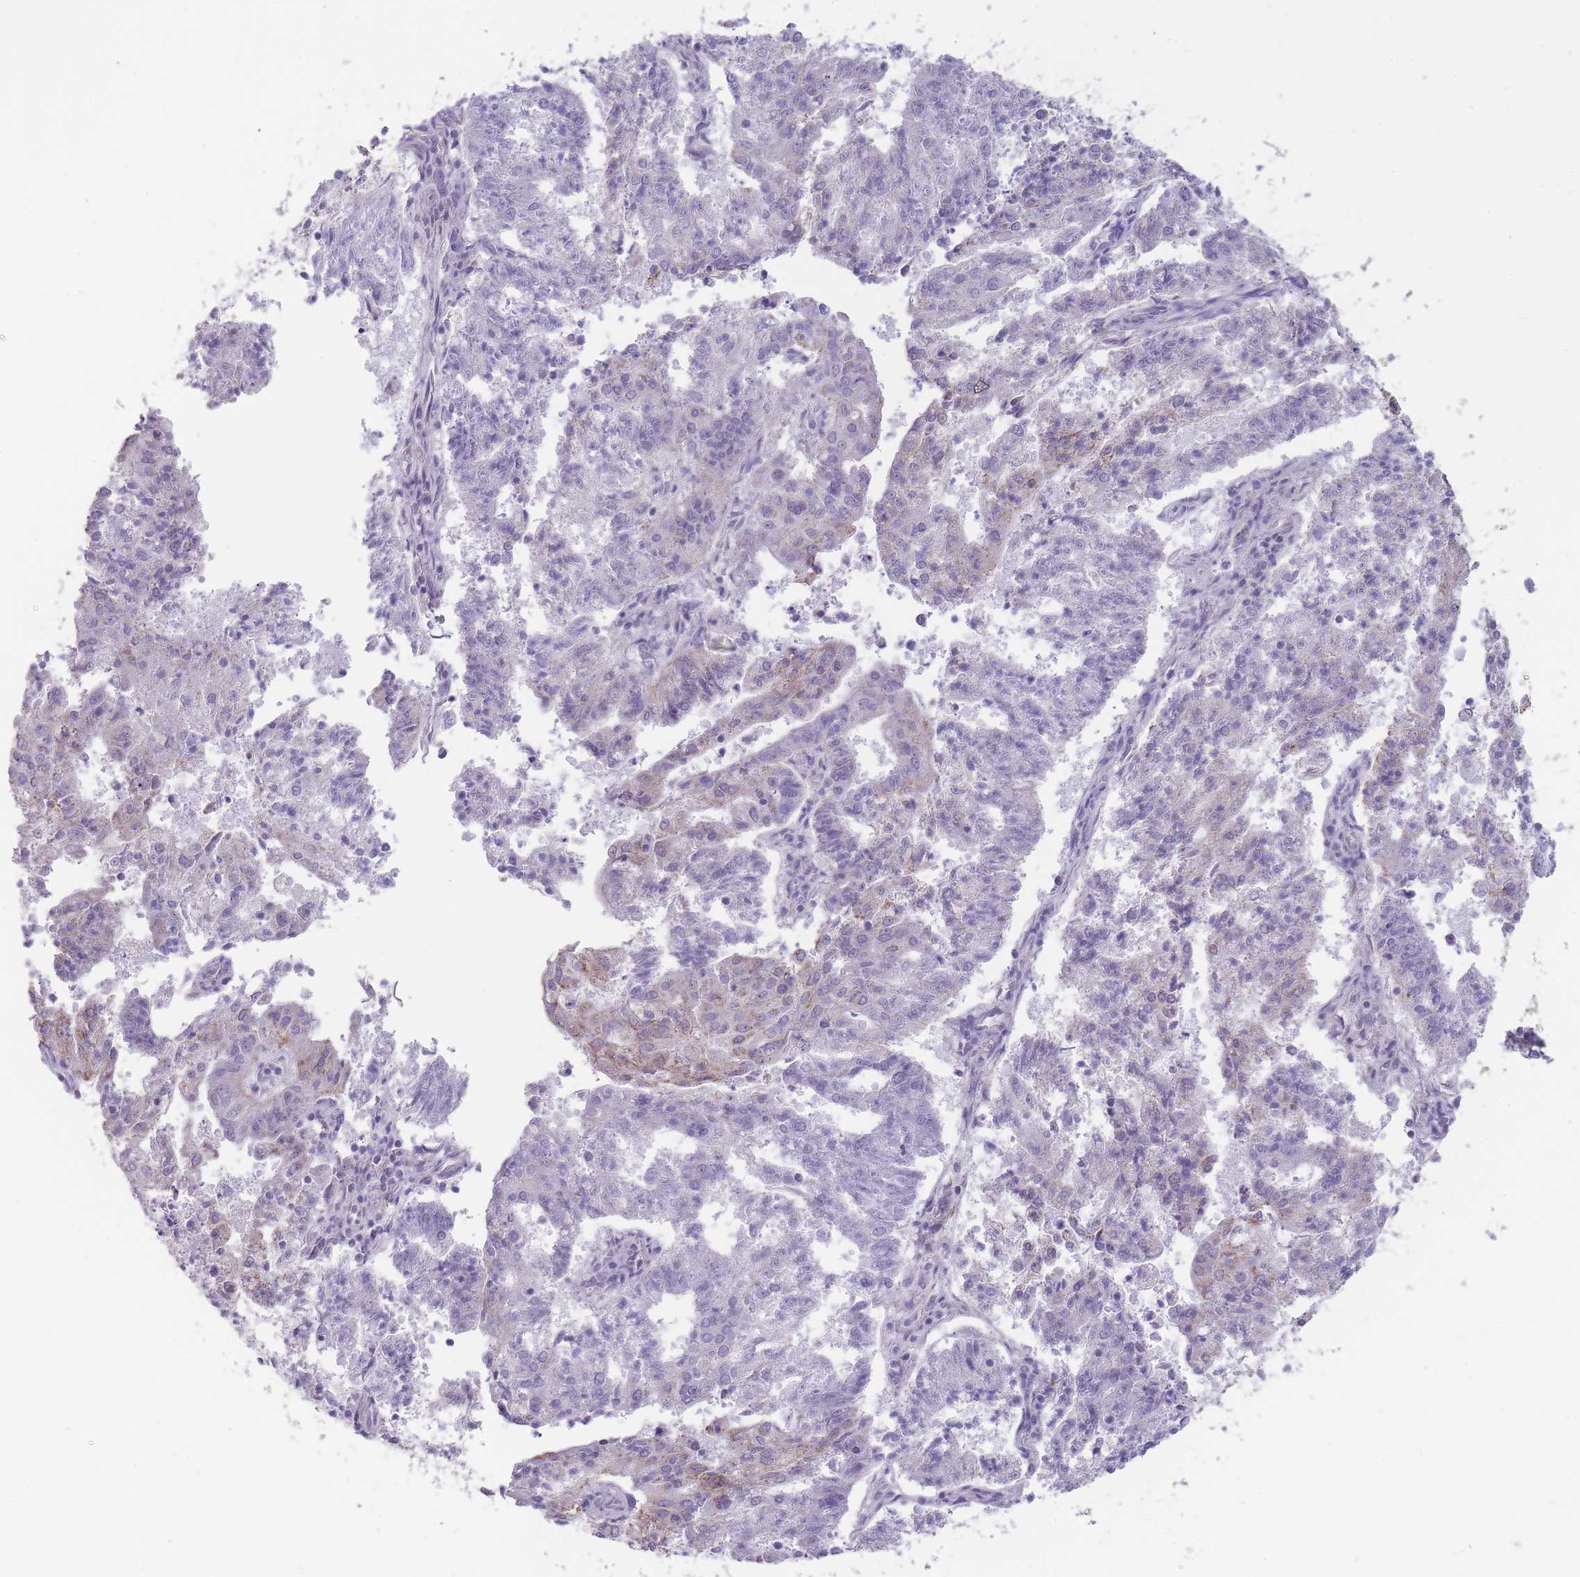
{"staining": {"intensity": "moderate", "quantity": "<25%", "location": "cytoplasmic/membranous"}, "tissue": "endometrial cancer", "cell_type": "Tumor cells", "image_type": "cancer", "snomed": [{"axis": "morphology", "description": "Adenocarcinoma, NOS"}, {"axis": "topography", "description": "Endometrium"}], "caption": "DAB immunohistochemical staining of human adenocarcinoma (endometrial) reveals moderate cytoplasmic/membranous protein expression in approximately <25% of tumor cells. (brown staining indicates protein expression, while blue staining denotes nuclei).", "gene": "ZBTB24", "patient": {"sex": "female", "age": 82}}